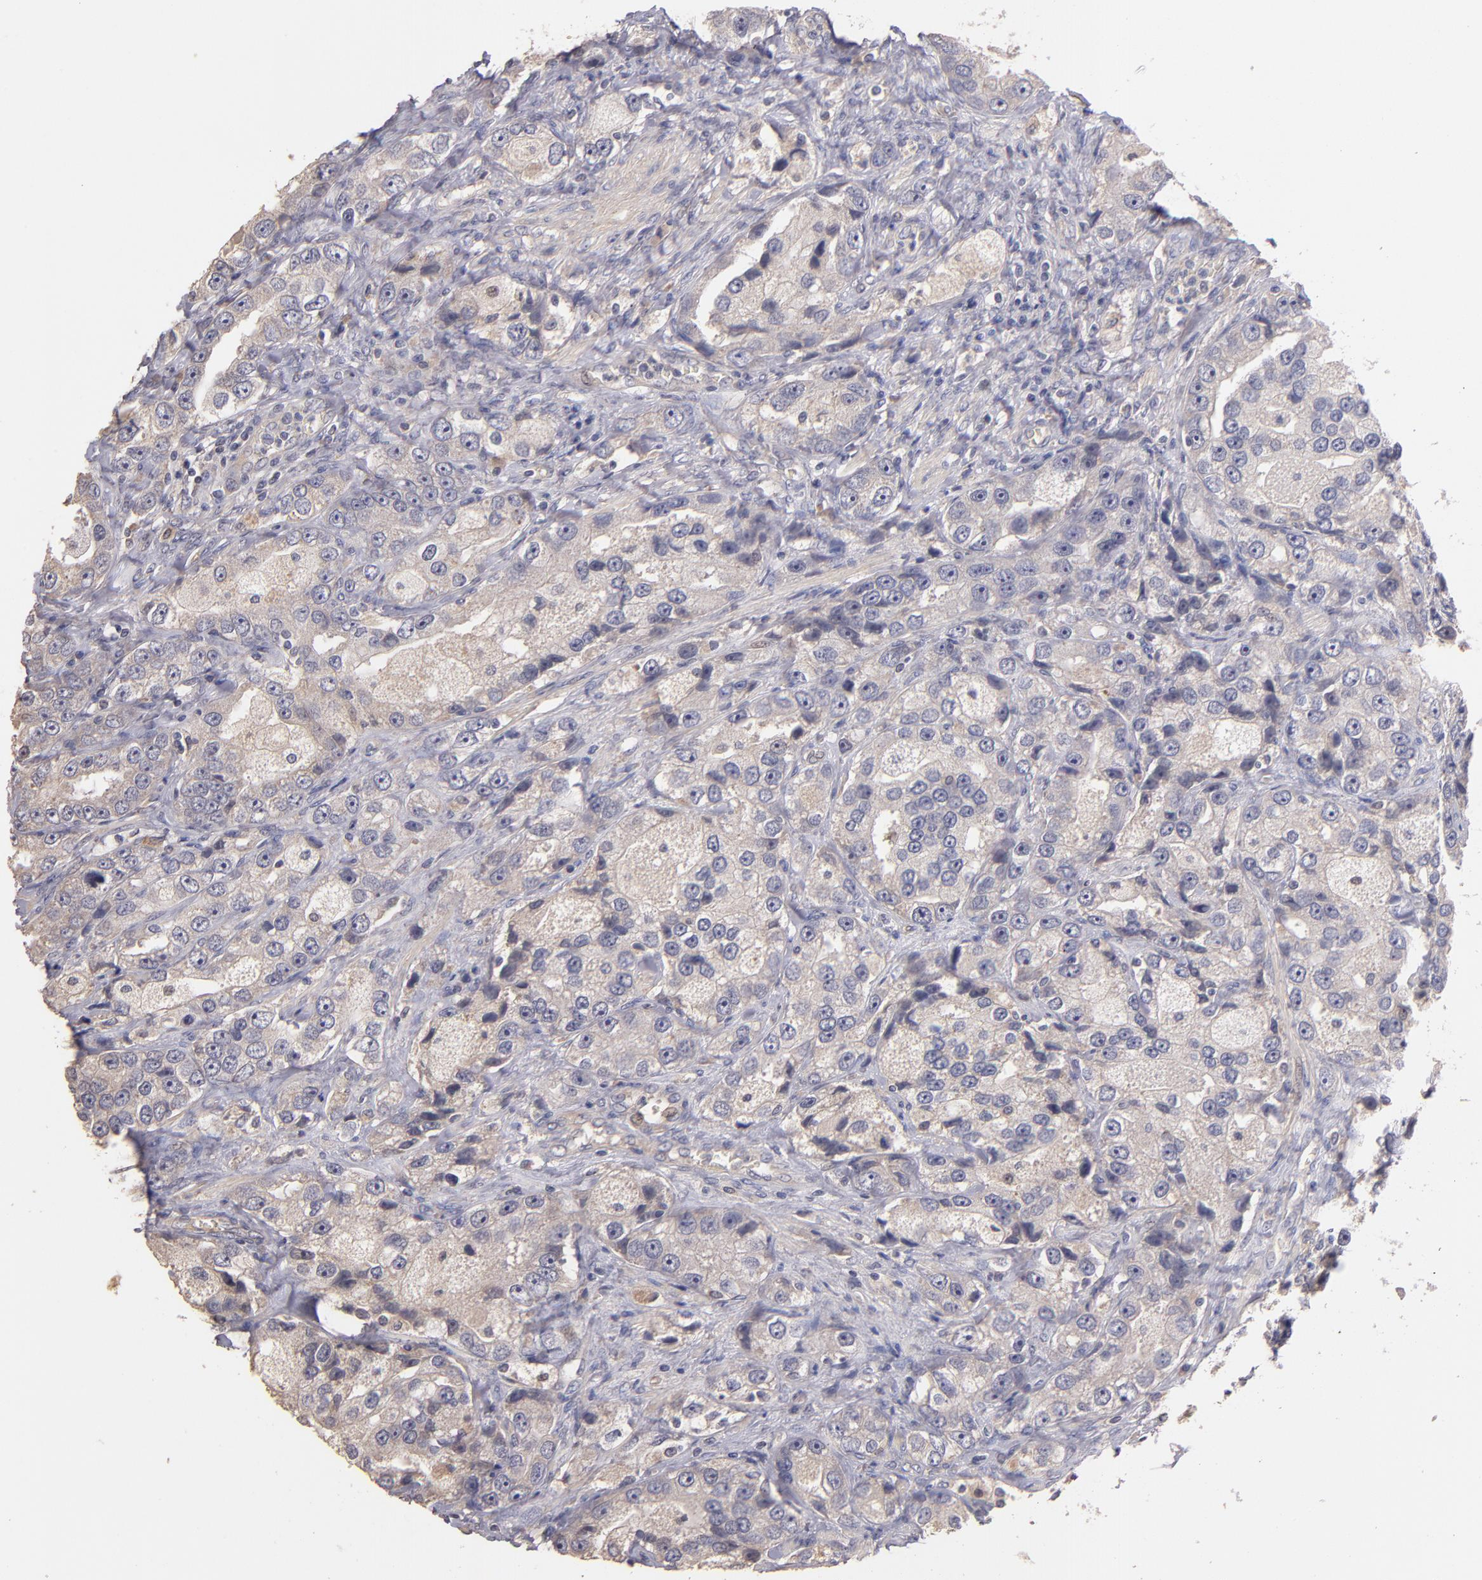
{"staining": {"intensity": "weak", "quantity": "25%-75%", "location": "cytoplasmic/membranous"}, "tissue": "prostate cancer", "cell_type": "Tumor cells", "image_type": "cancer", "snomed": [{"axis": "morphology", "description": "Adenocarcinoma, High grade"}, {"axis": "topography", "description": "Prostate"}], "caption": "Immunohistochemical staining of prostate cancer demonstrates low levels of weak cytoplasmic/membranous expression in approximately 25%-75% of tumor cells.", "gene": "GNAZ", "patient": {"sex": "male", "age": 63}}